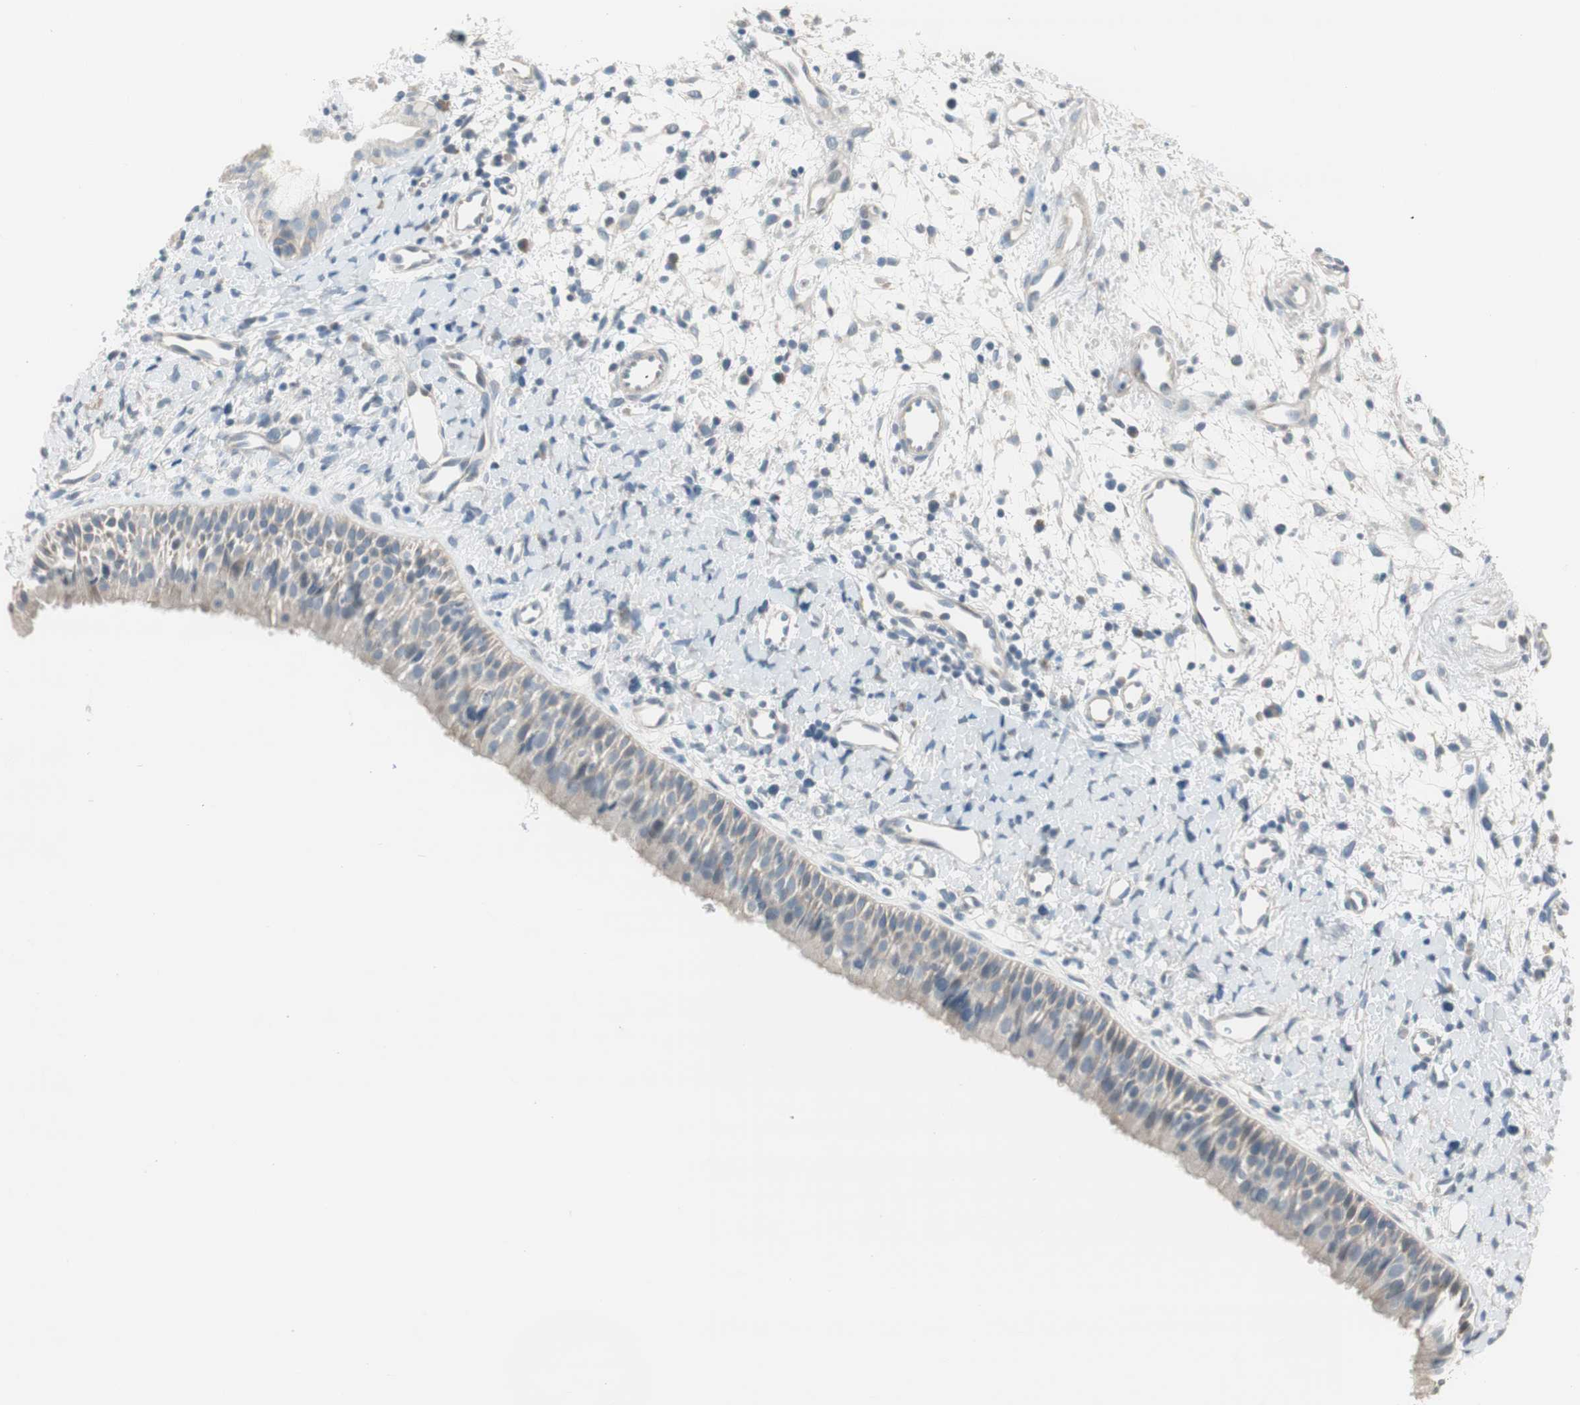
{"staining": {"intensity": "weak", "quantity": ">75%", "location": "cytoplasmic/membranous"}, "tissue": "nasopharynx", "cell_type": "Respiratory epithelial cells", "image_type": "normal", "snomed": [{"axis": "morphology", "description": "Normal tissue, NOS"}, {"axis": "topography", "description": "Nasopharynx"}], "caption": "Weak cytoplasmic/membranous expression is seen in about >75% of respiratory epithelial cells in unremarkable nasopharynx.", "gene": "EVA1A", "patient": {"sex": "male", "age": 22}}